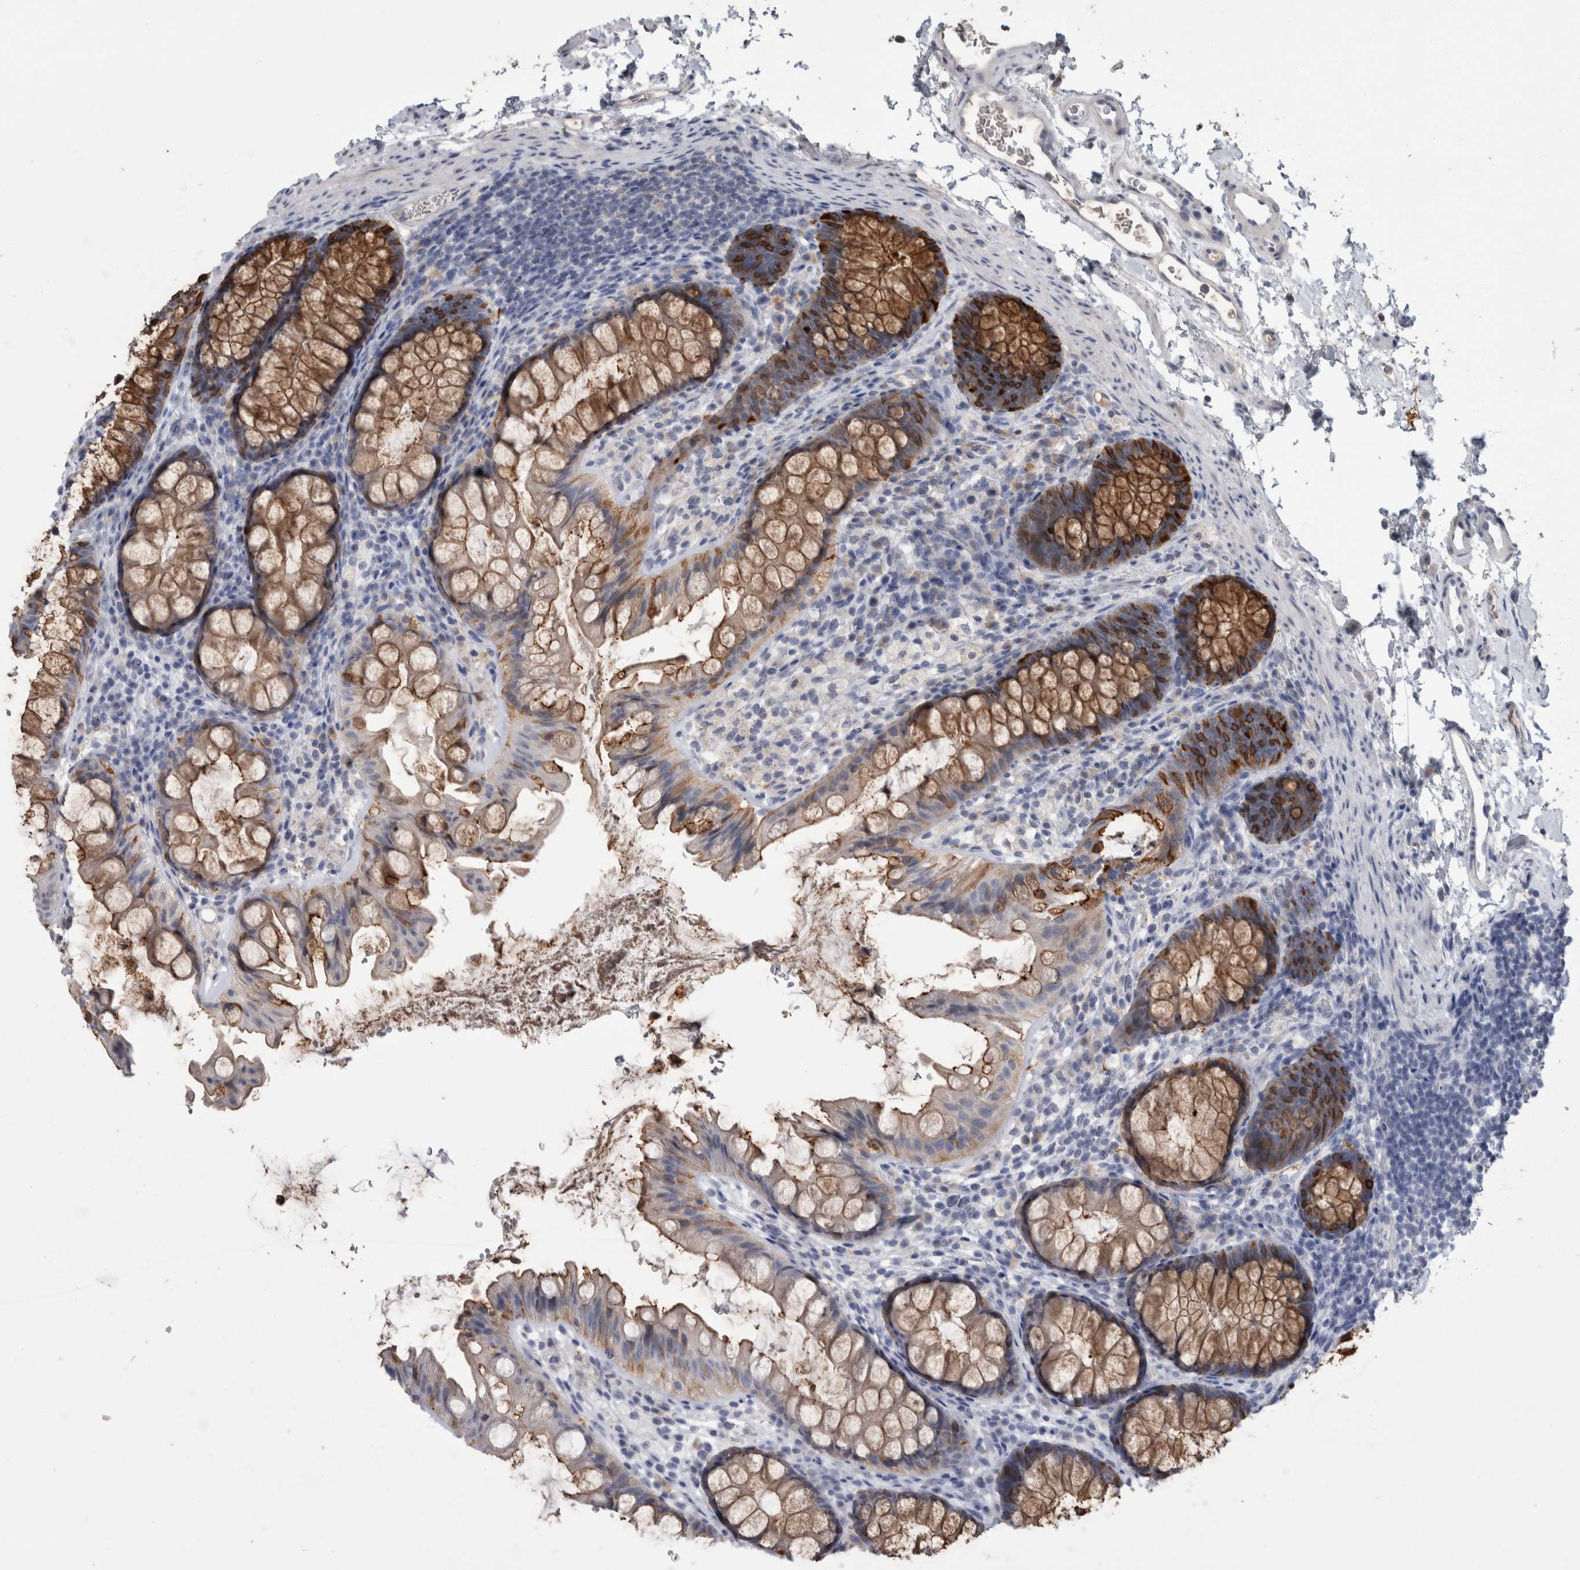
{"staining": {"intensity": "negative", "quantity": "none", "location": "none"}, "tissue": "colon", "cell_type": "Endothelial cells", "image_type": "normal", "snomed": [{"axis": "morphology", "description": "Normal tissue, NOS"}, {"axis": "topography", "description": "Colon"}], "caption": "Protein analysis of benign colon shows no significant positivity in endothelial cells.", "gene": "ANXA13", "patient": {"sex": "female", "age": 62}}